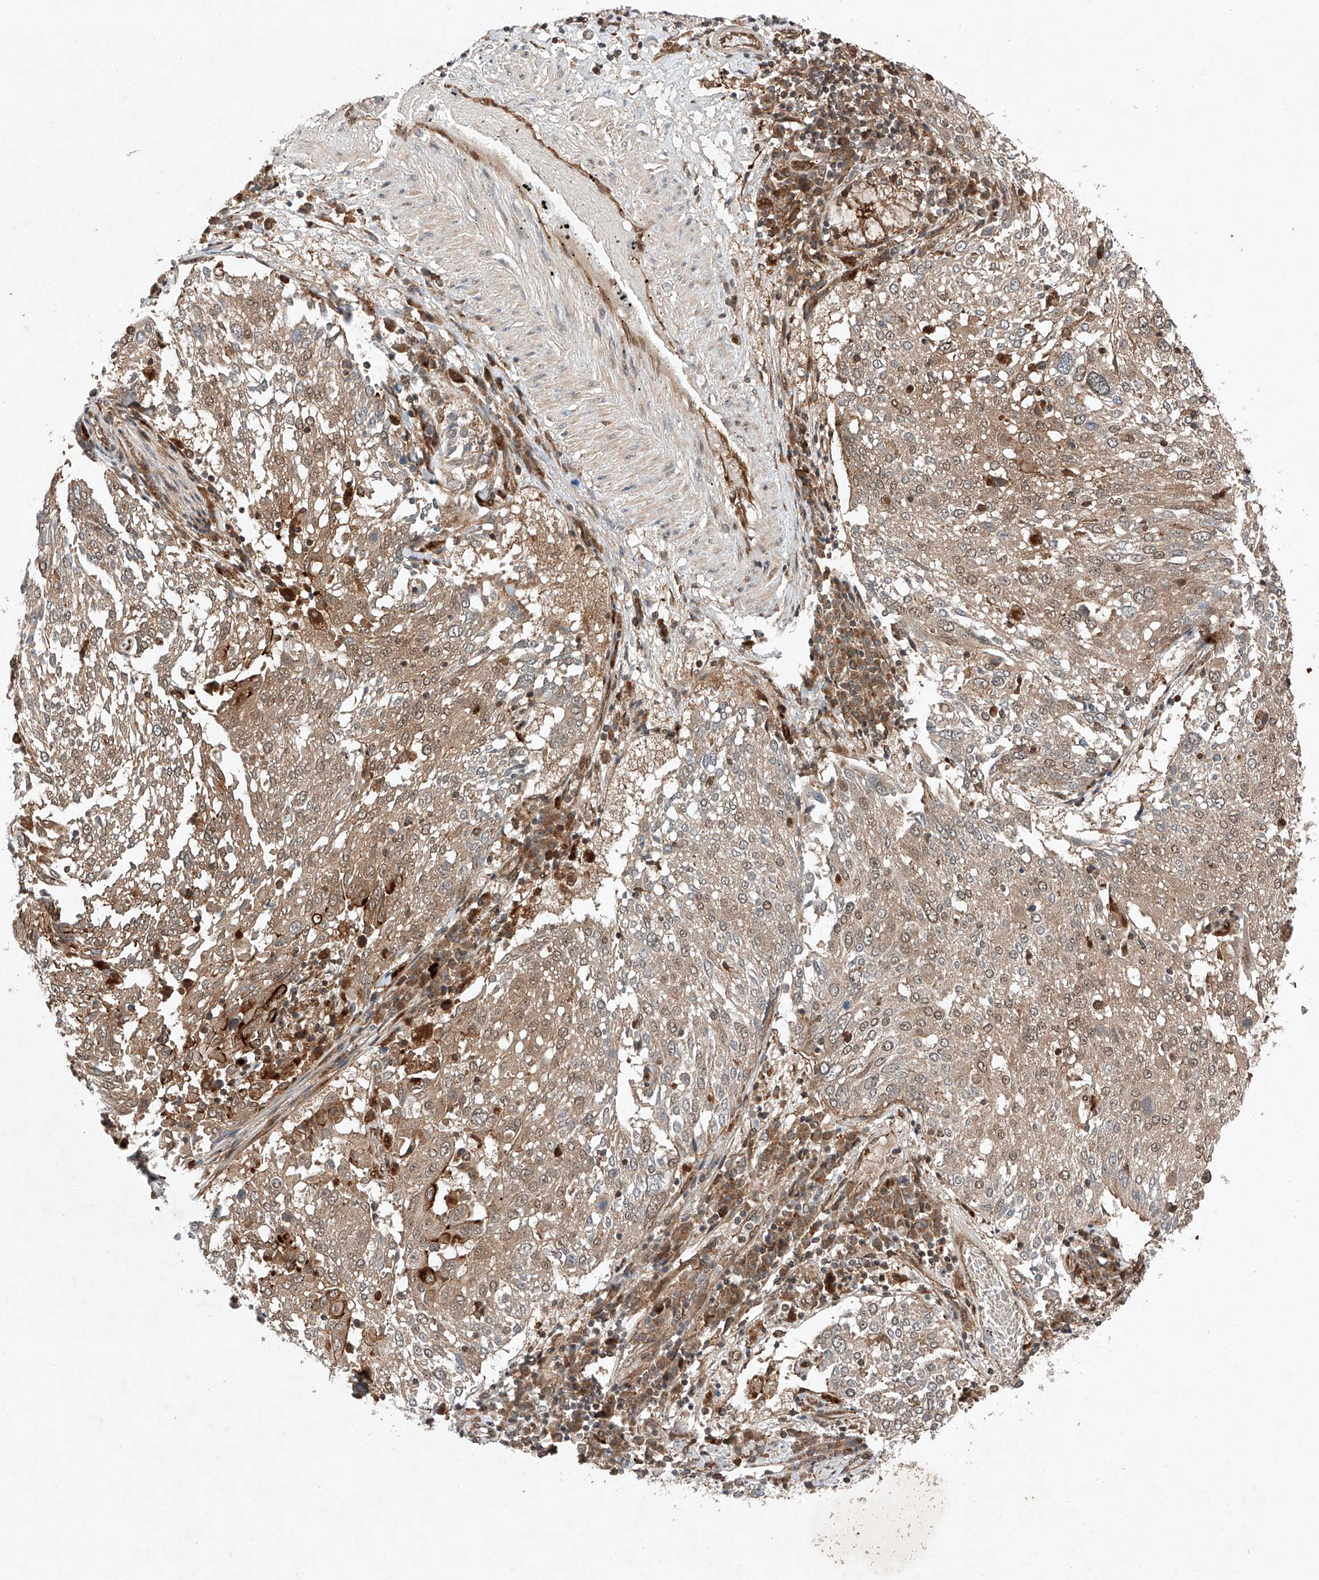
{"staining": {"intensity": "weak", "quantity": ">75%", "location": "cytoplasmic/membranous,nuclear"}, "tissue": "lung cancer", "cell_type": "Tumor cells", "image_type": "cancer", "snomed": [{"axis": "morphology", "description": "Squamous cell carcinoma, NOS"}, {"axis": "topography", "description": "Lung"}], "caption": "A brown stain shows weak cytoplasmic/membranous and nuclear expression of a protein in human lung cancer tumor cells.", "gene": "ZFP28", "patient": {"sex": "male", "age": 65}}